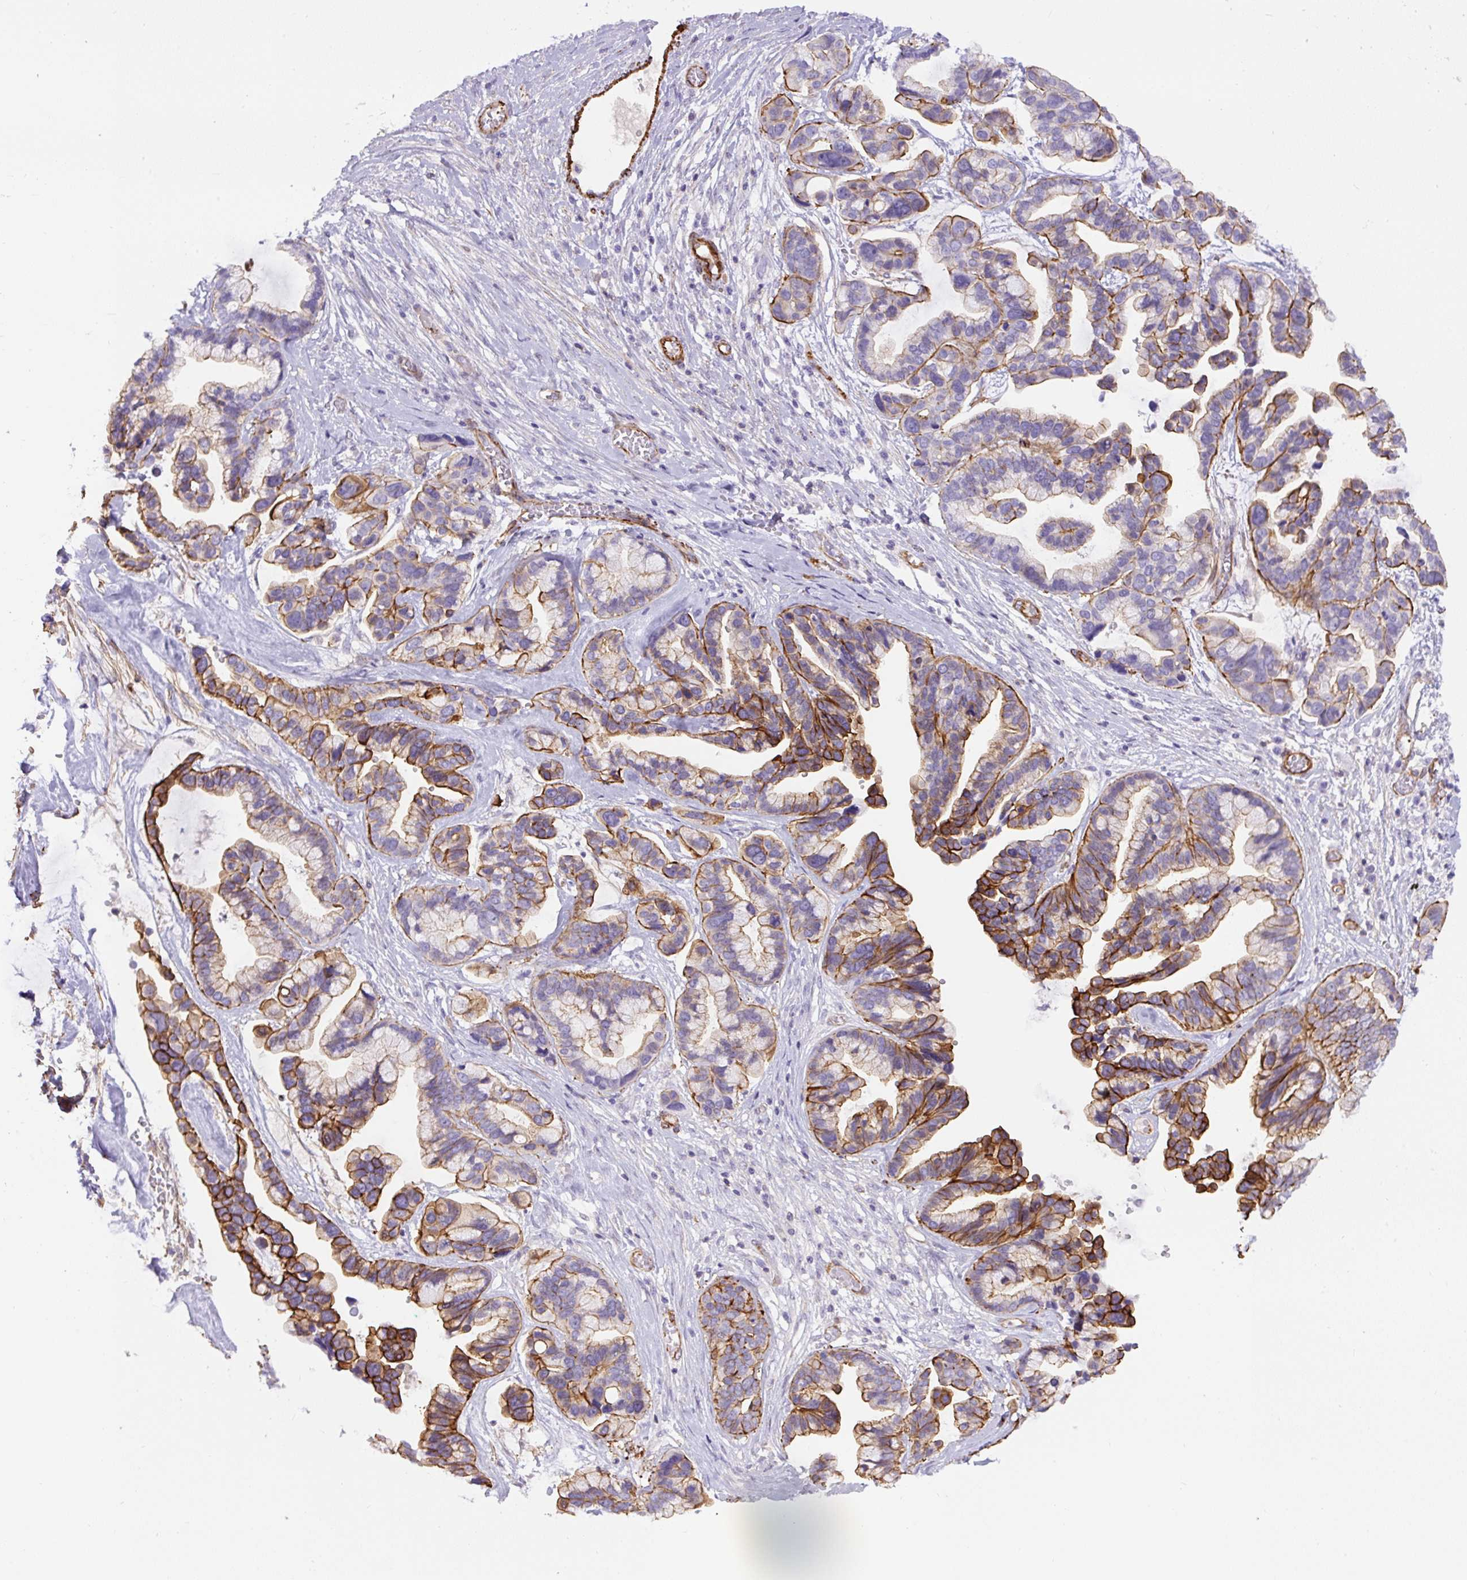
{"staining": {"intensity": "strong", "quantity": "25%-75%", "location": "cytoplasmic/membranous"}, "tissue": "ovarian cancer", "cell_type": "Tumor cells", "image_type": "cancer", "snomed": [{"axis": "morphology", "description": "Cystadenocarcinoma, serous, NOS"}, {"axis": "topography", "description": "Ovary"}], "caption": "This is a micrograph of IHC staining of ovarian serous cystadenocarcinoma, which shows strong staining in the cytoplasmic/membranous of tumor cells.", "gene": "B3GALT5", "patient": {"sex": "female", "age": 56}}